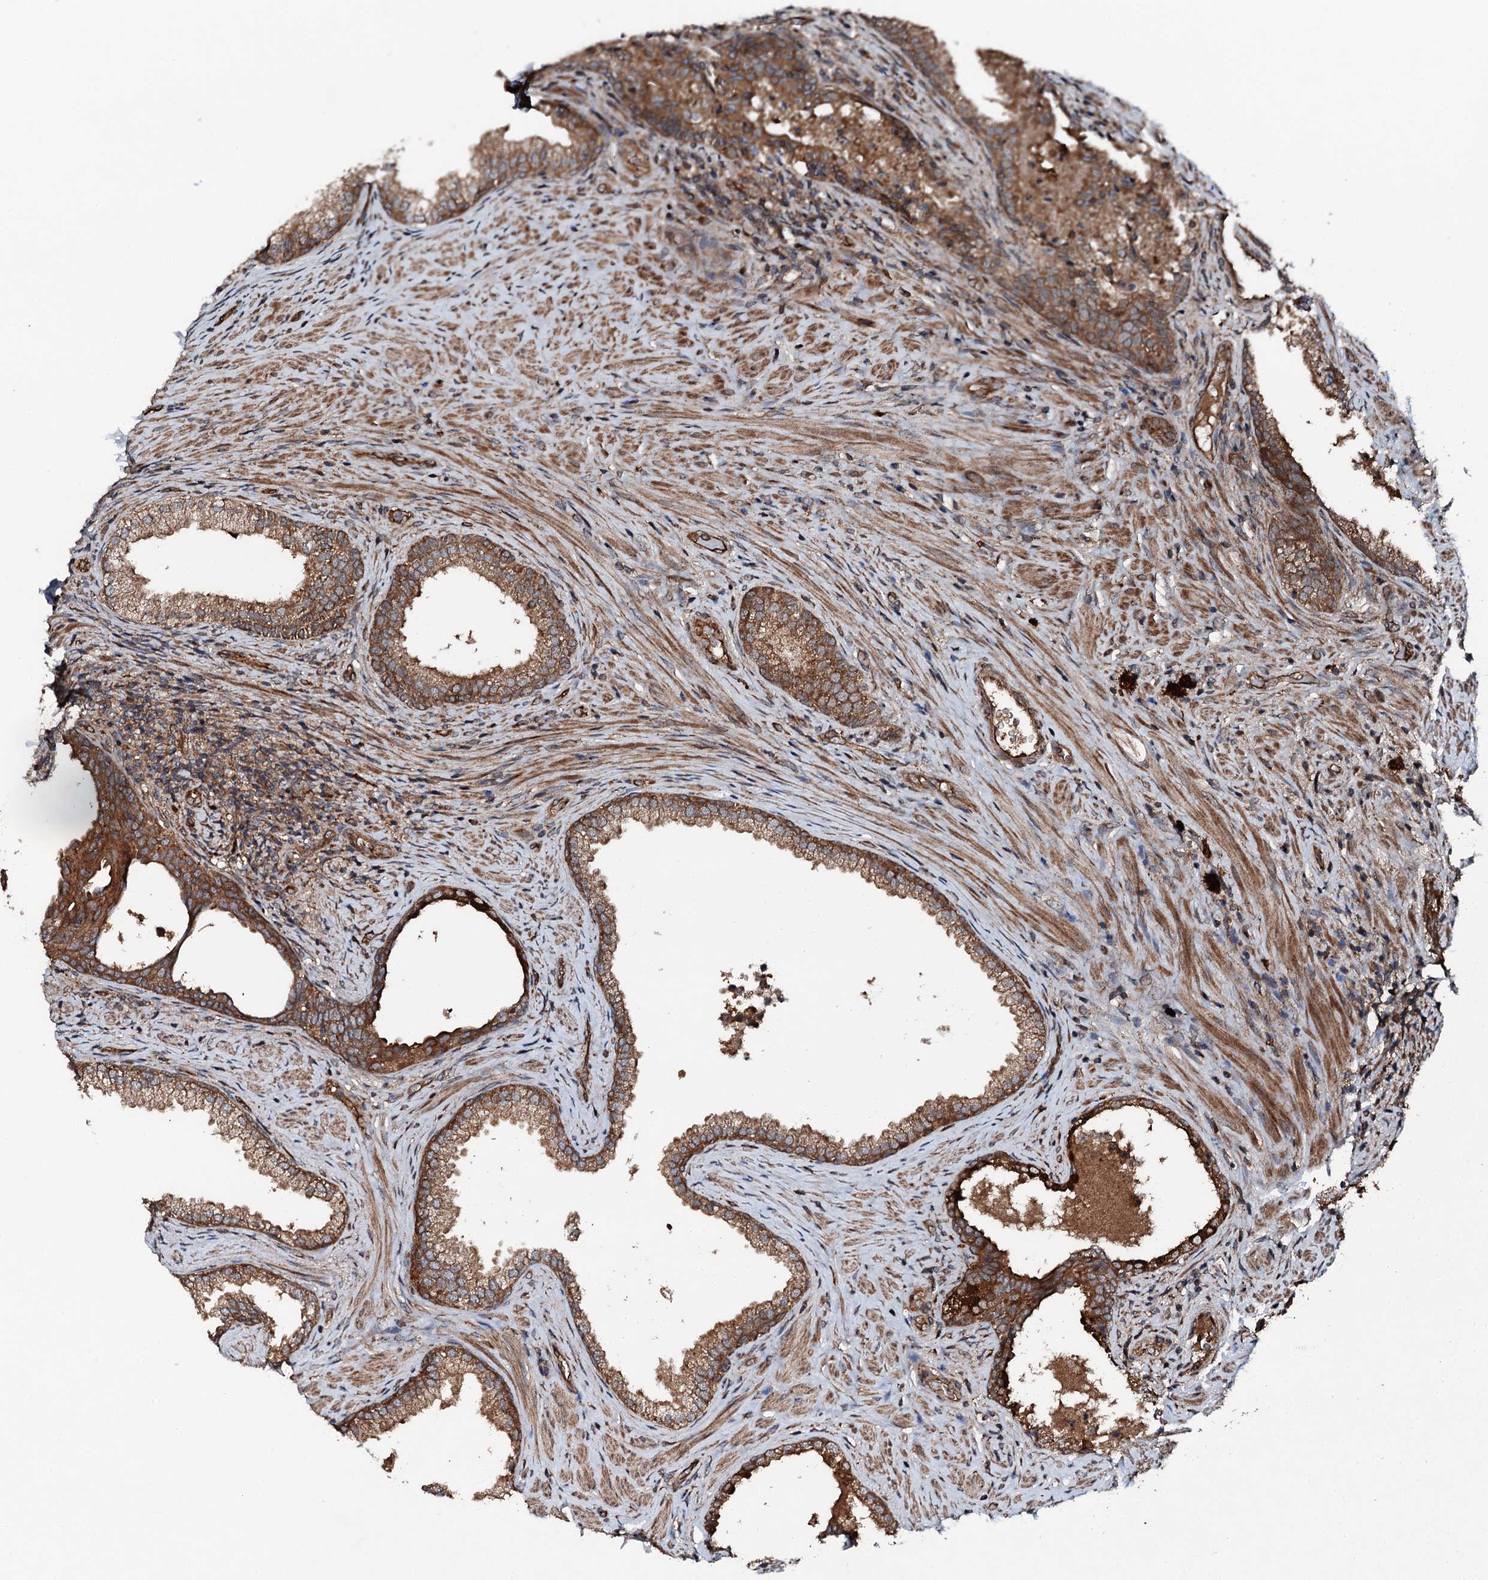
{"staining": {"intensity": "moderate", "quantity": ">75%", "location": "cytoplasmic/membranous"}, "tissue": "prostate", "cell_type": "Glandular cells", "image_type": "normal", "snomed": [{"axis": "morphology", "description": "Normal tissue, NOS"}, {"axis": "topography", "description": "Prostate"}], "caption": "DAB immunohistochemical staining of unremarkable human prostate demonstrates moderate cytoplasmic/membranous protein expression in approximately >75% of glandular cells. (IHC, brightfield microscopy, high magnification).", "gene": "FLYWCH1", "patient": {"sex": "male", "age": 76}}